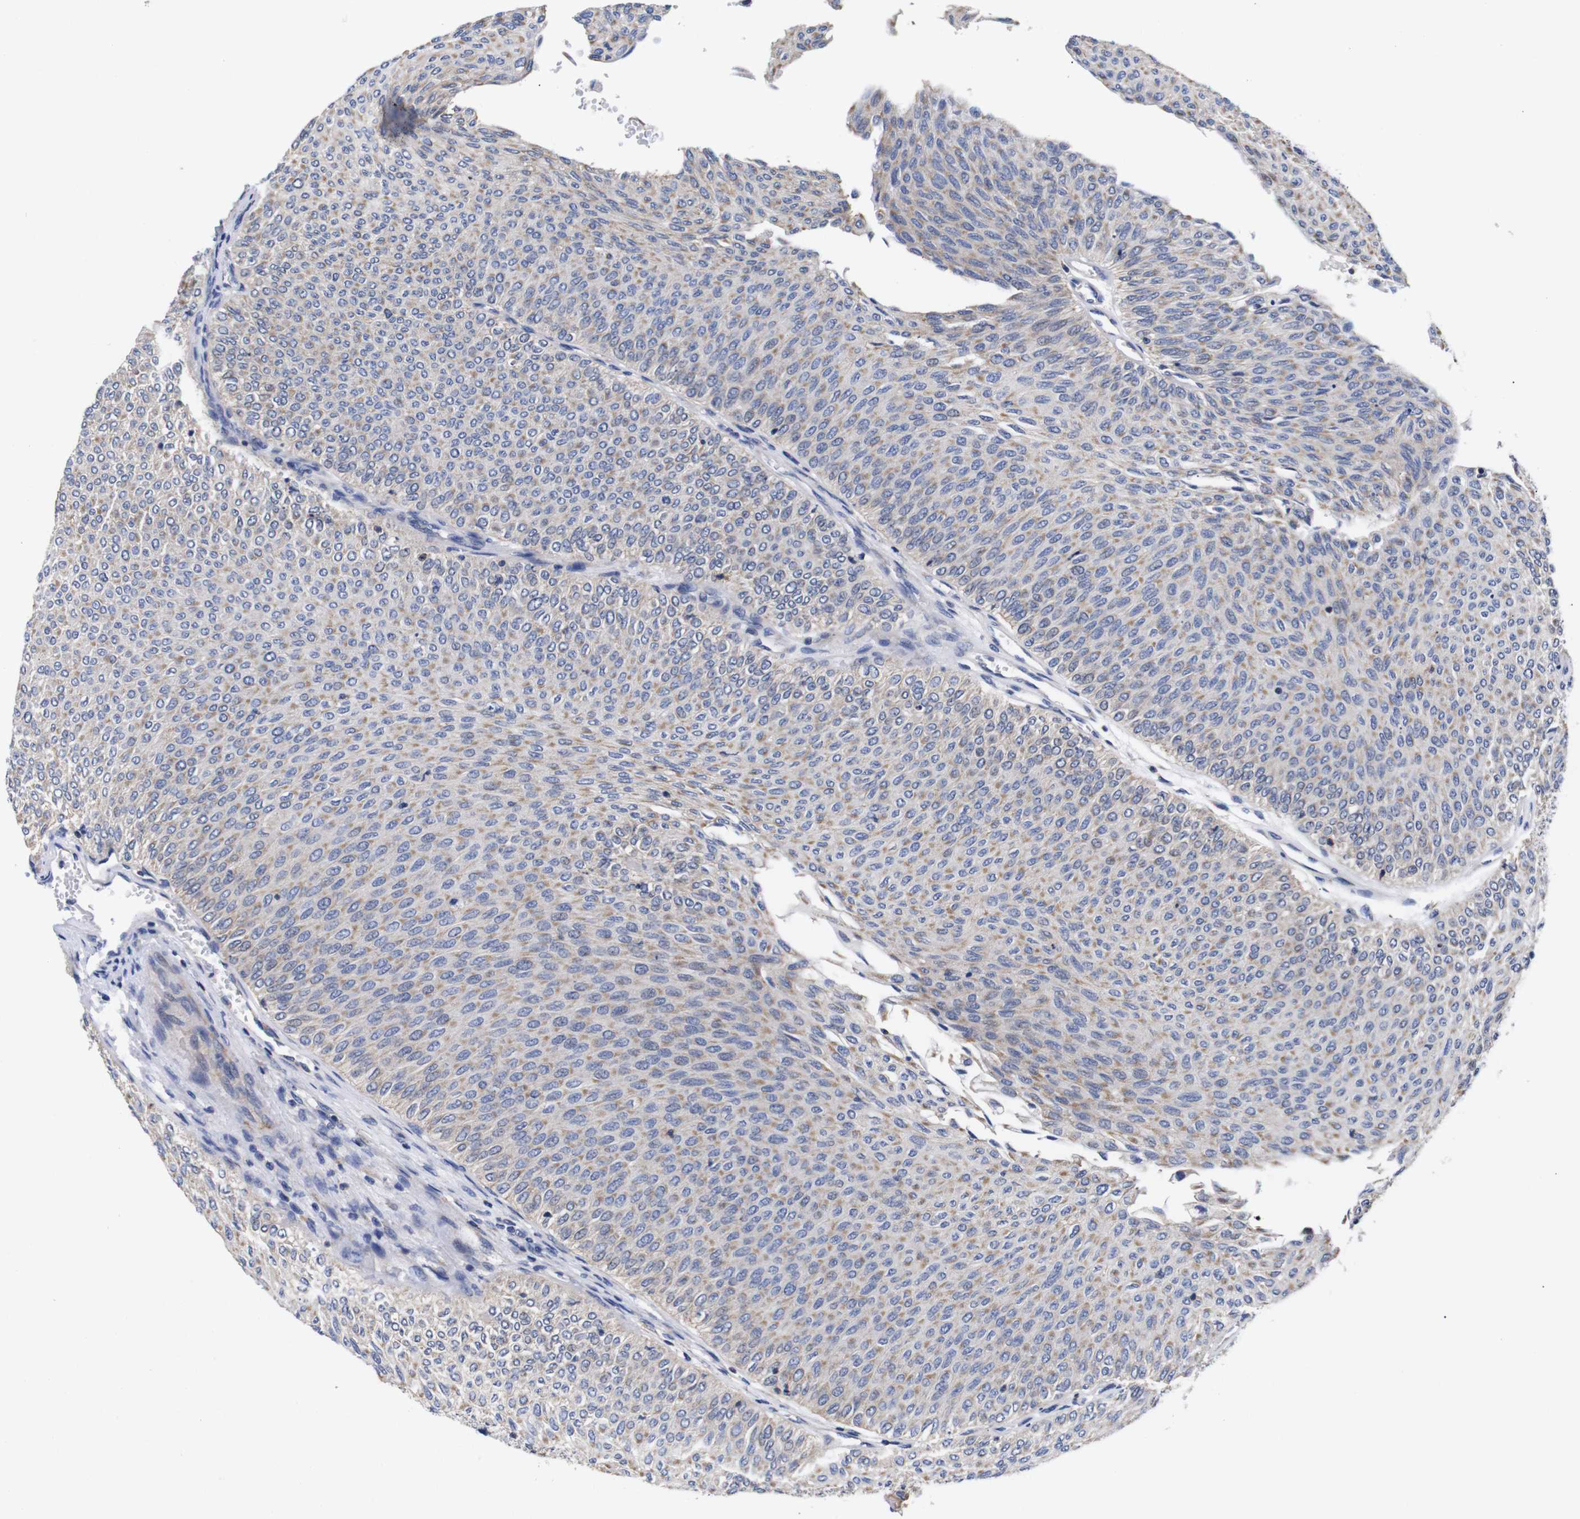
{"staining": {"intensity": "weak", "quantity": "25%-75%", "location": "cytoplasmic/membranous"}, "tissue": "urothelial cancer", "cell_type": "Tumor cells", "image_type": "cancer", "snomed": [{"axis": "morphology", "description": "Urothelial carcinoma, Low grade"}, {"axis": "topography", "description": "Urinary bladder"}], "caption": "Brown immunohistochemical staining in human urothelial cancer exhibits weak cytoplasmic/membranous staining in about 25%-75% of tumor cells.", "gene": "OPN3", "patient": {"sex": "male", "age": 78}}